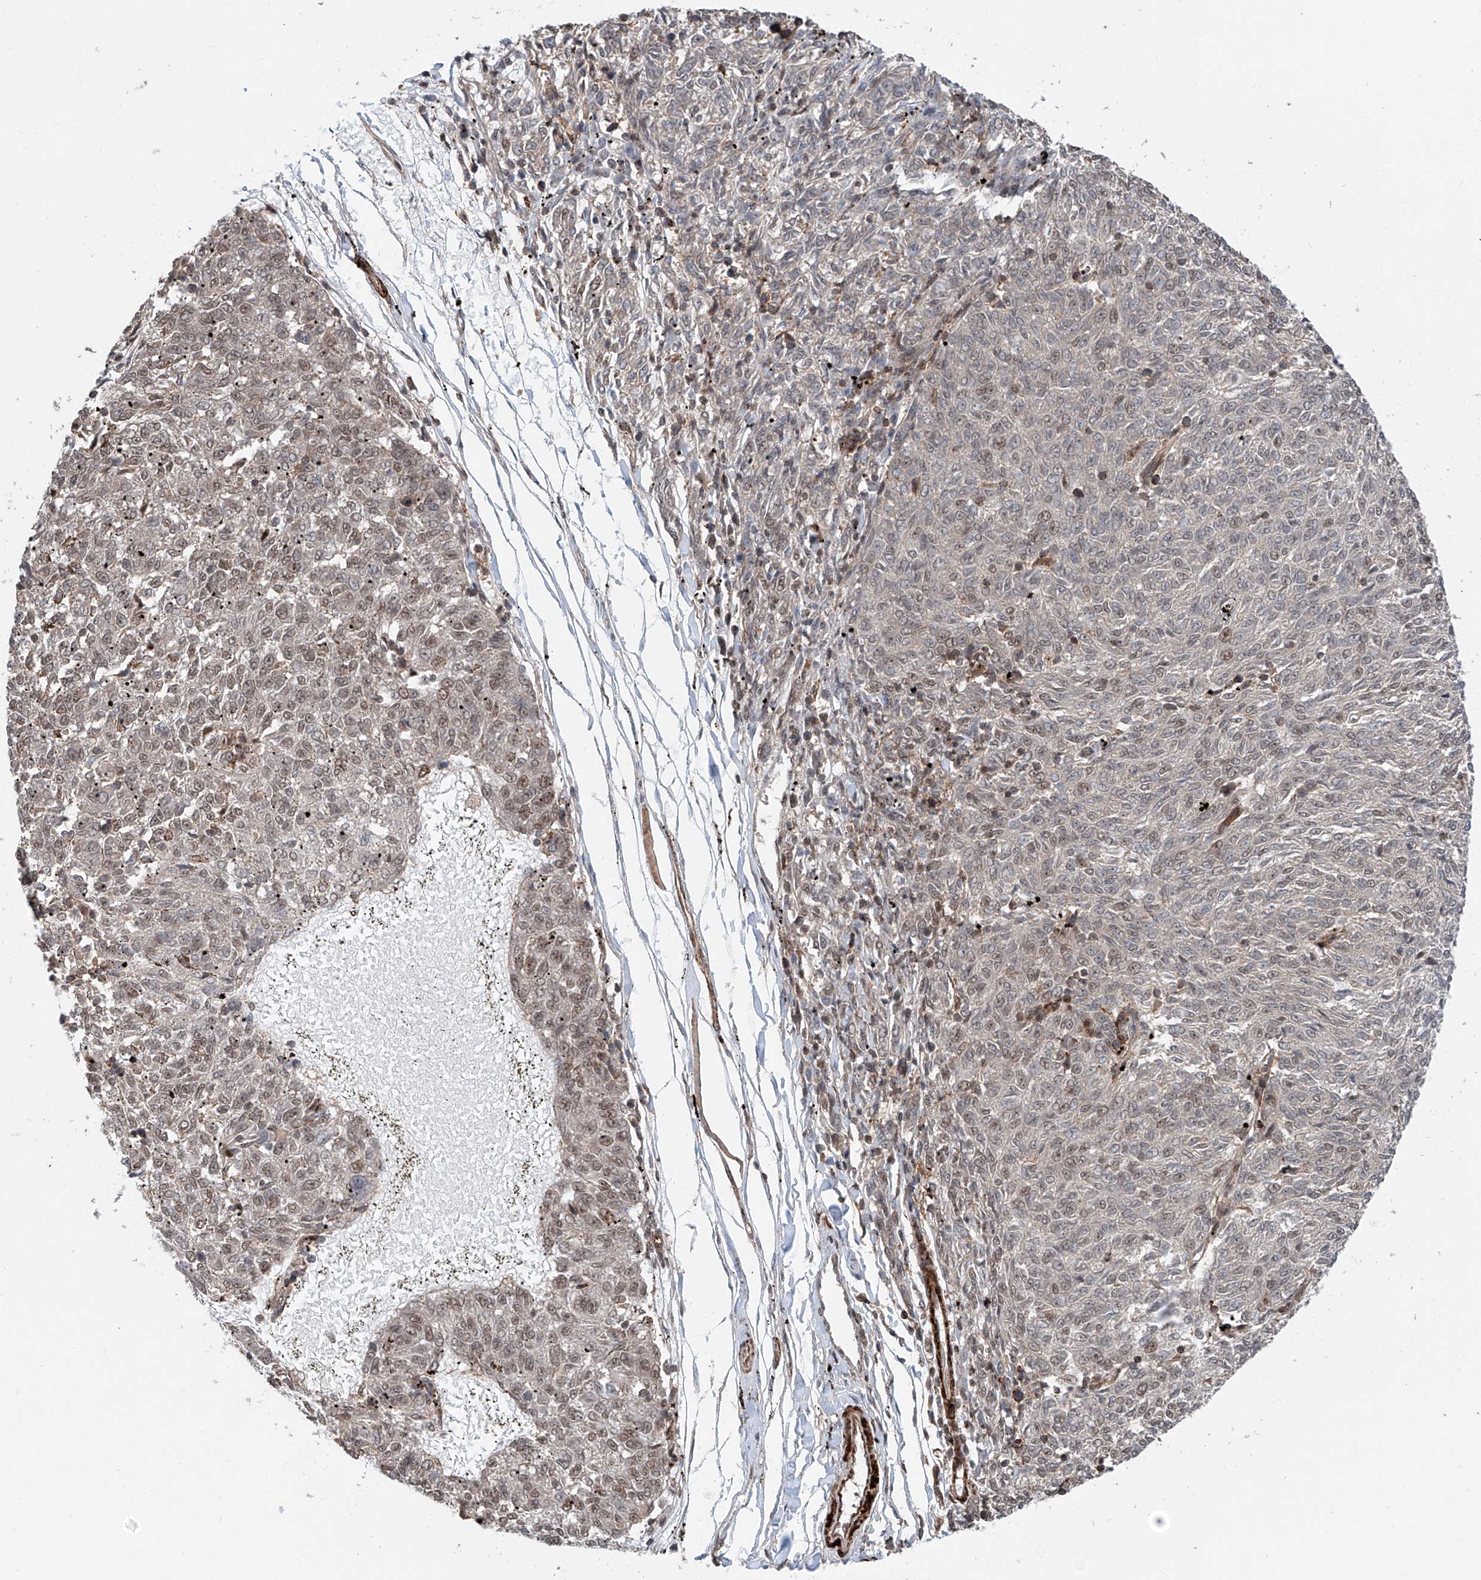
{"staining": {"intensity": "weak", "quantity": "<25%", "location": "nuclear"}, "tissue": "melanoma", "cell_type": "Tumor cells", "image_type": "cancer", "snomed": [{"axis": "morphology", "description": "Malignant melanoma, NOS"}, {"axis": "topography", "description": "Skin"}], "caption": "Malignant melanoma was stained to show a protein in brown. There is no significant staining in tumor cells.", "gene": "SDE2", "patient": {"sex": "female", "age": 72}}